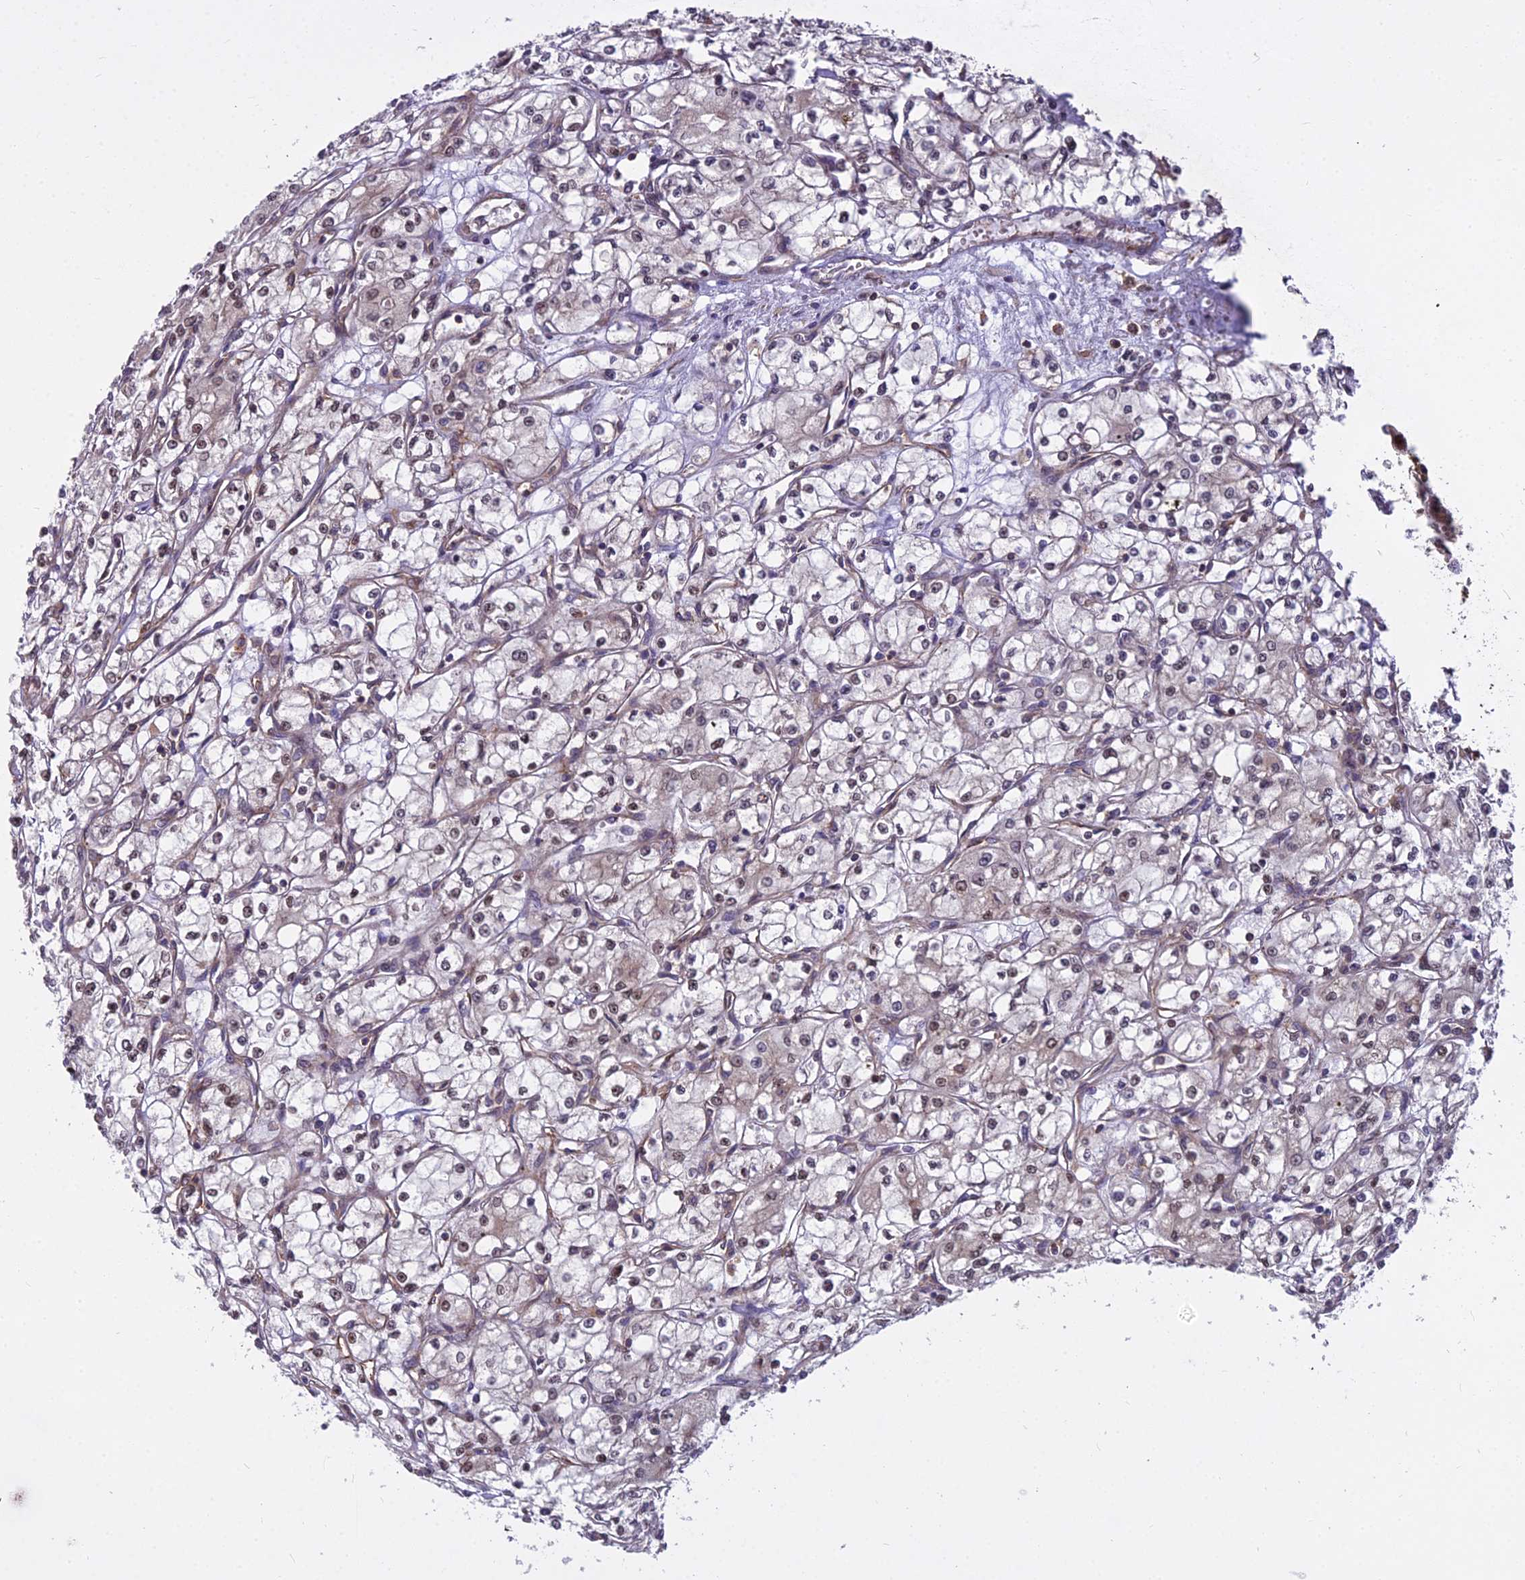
{"staining": {"intensity": "moderate", "quantity": "<25%", "location": "nuclear"}, "tissue": "renal cancer", "cell_type": "Tumor cells", "image_type": "cancer", "snomed": [{"axis": "morphology", "description": "Adenocarcinoma, NOS"}, {"axis": "topography", "description": "Kidney"}], "caption": "Adenocarcinoma (renal) stained with a brown dye displays moderate nuclear positive staining in about <25% of tumor cells.", "gene": "TCEA3", "patient": {"sex": "male", "age": 59}}